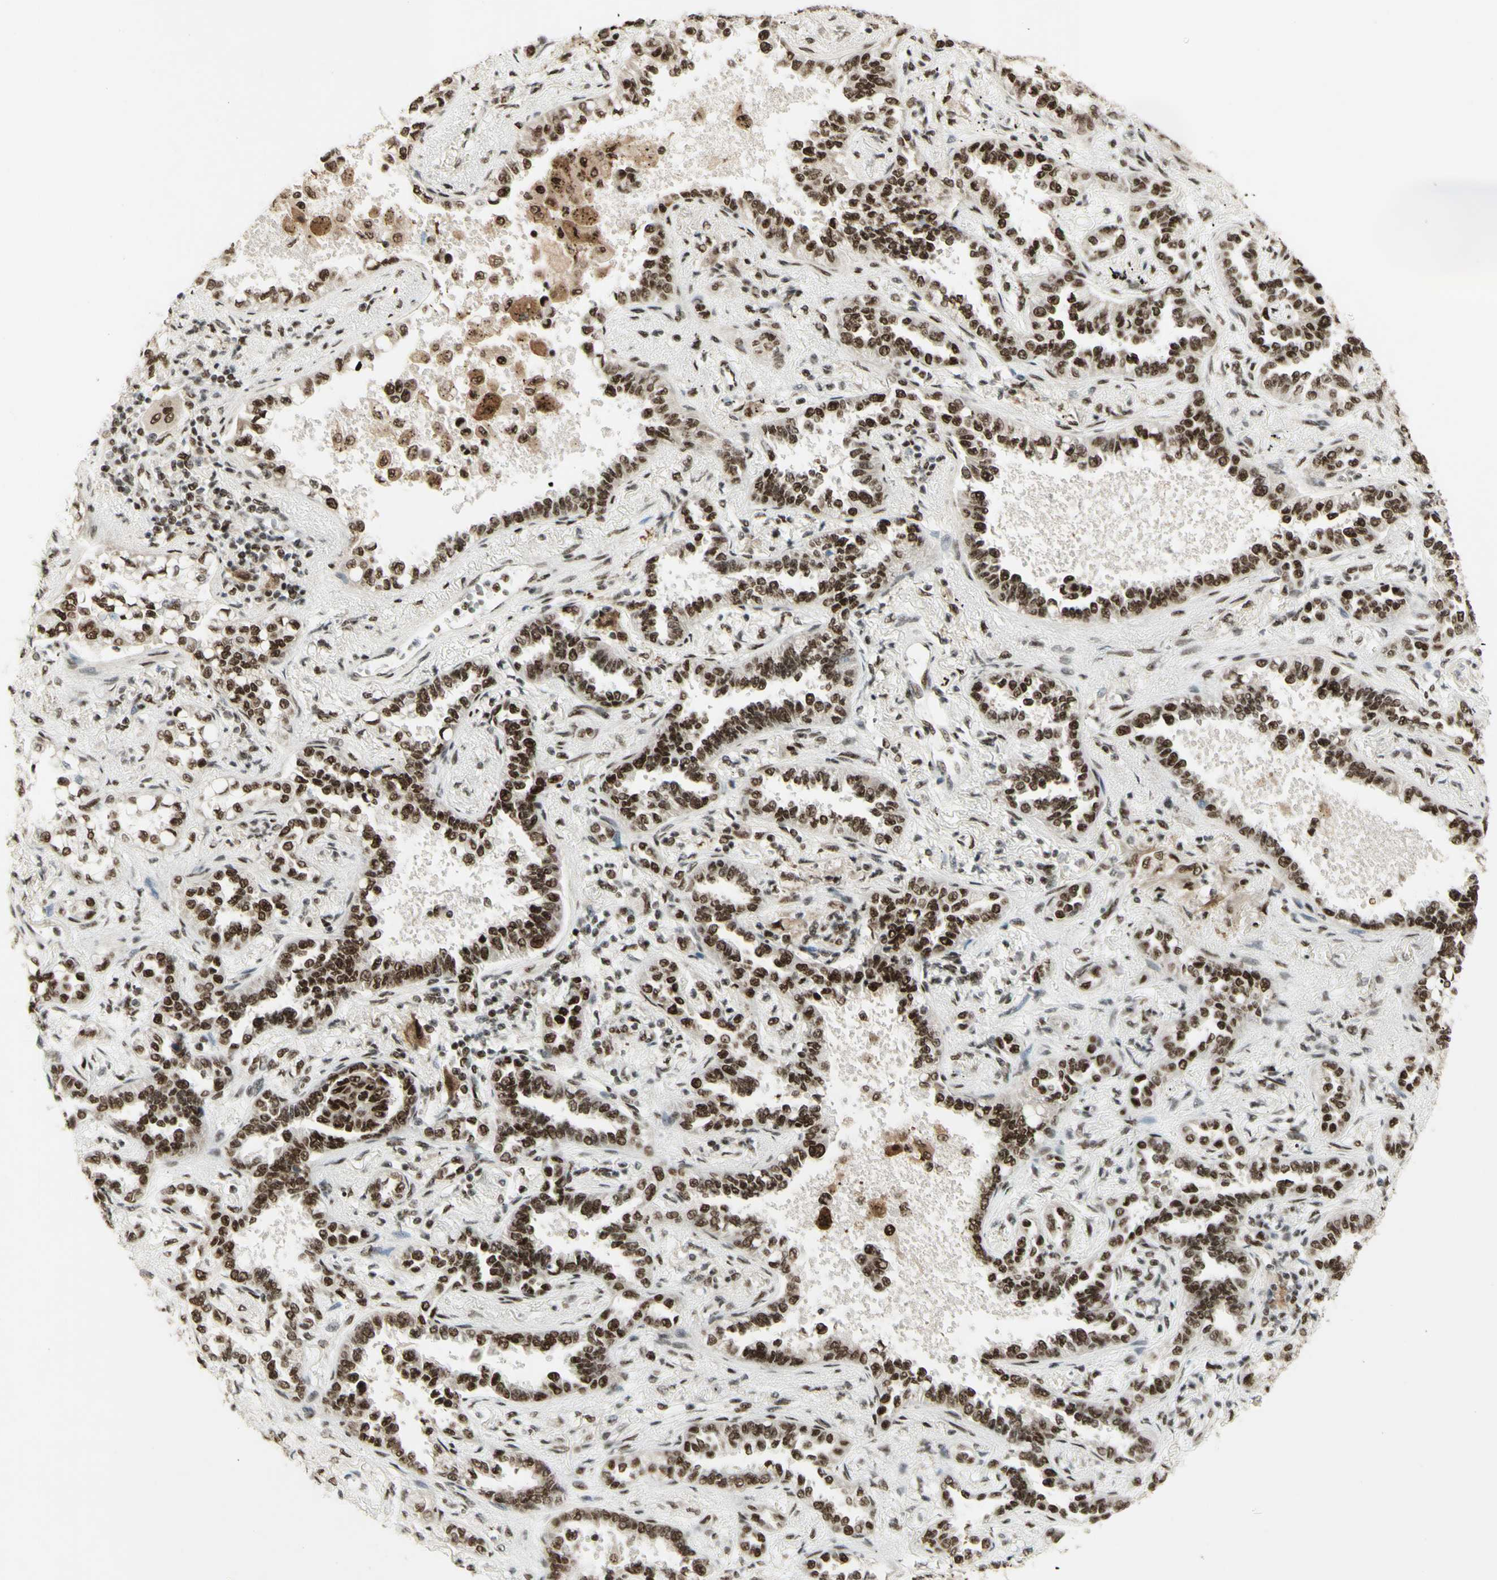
{"staining": {"intensity": "strong", "quantity": ">75%", "location": "nuclear"}, "tissue": "lung cancer", "cell_type": "Tumor cells", "image_type": "cancer", "snomed": [{"axis": "morphology", "description": "Normal tissue, NOS"}, {"axis": "morphology", "description": "Adenocarcinoma, NOS"}, {"axis": "topography", "description": "Lung"}], "caption": "Protein positivity by immunohistochemistry demonstrates strong nuclear positivity in about >75% of tumor cells in lung cancer.", "gene": "DHX9", "patient": {"sex": "male", "age": 59}}